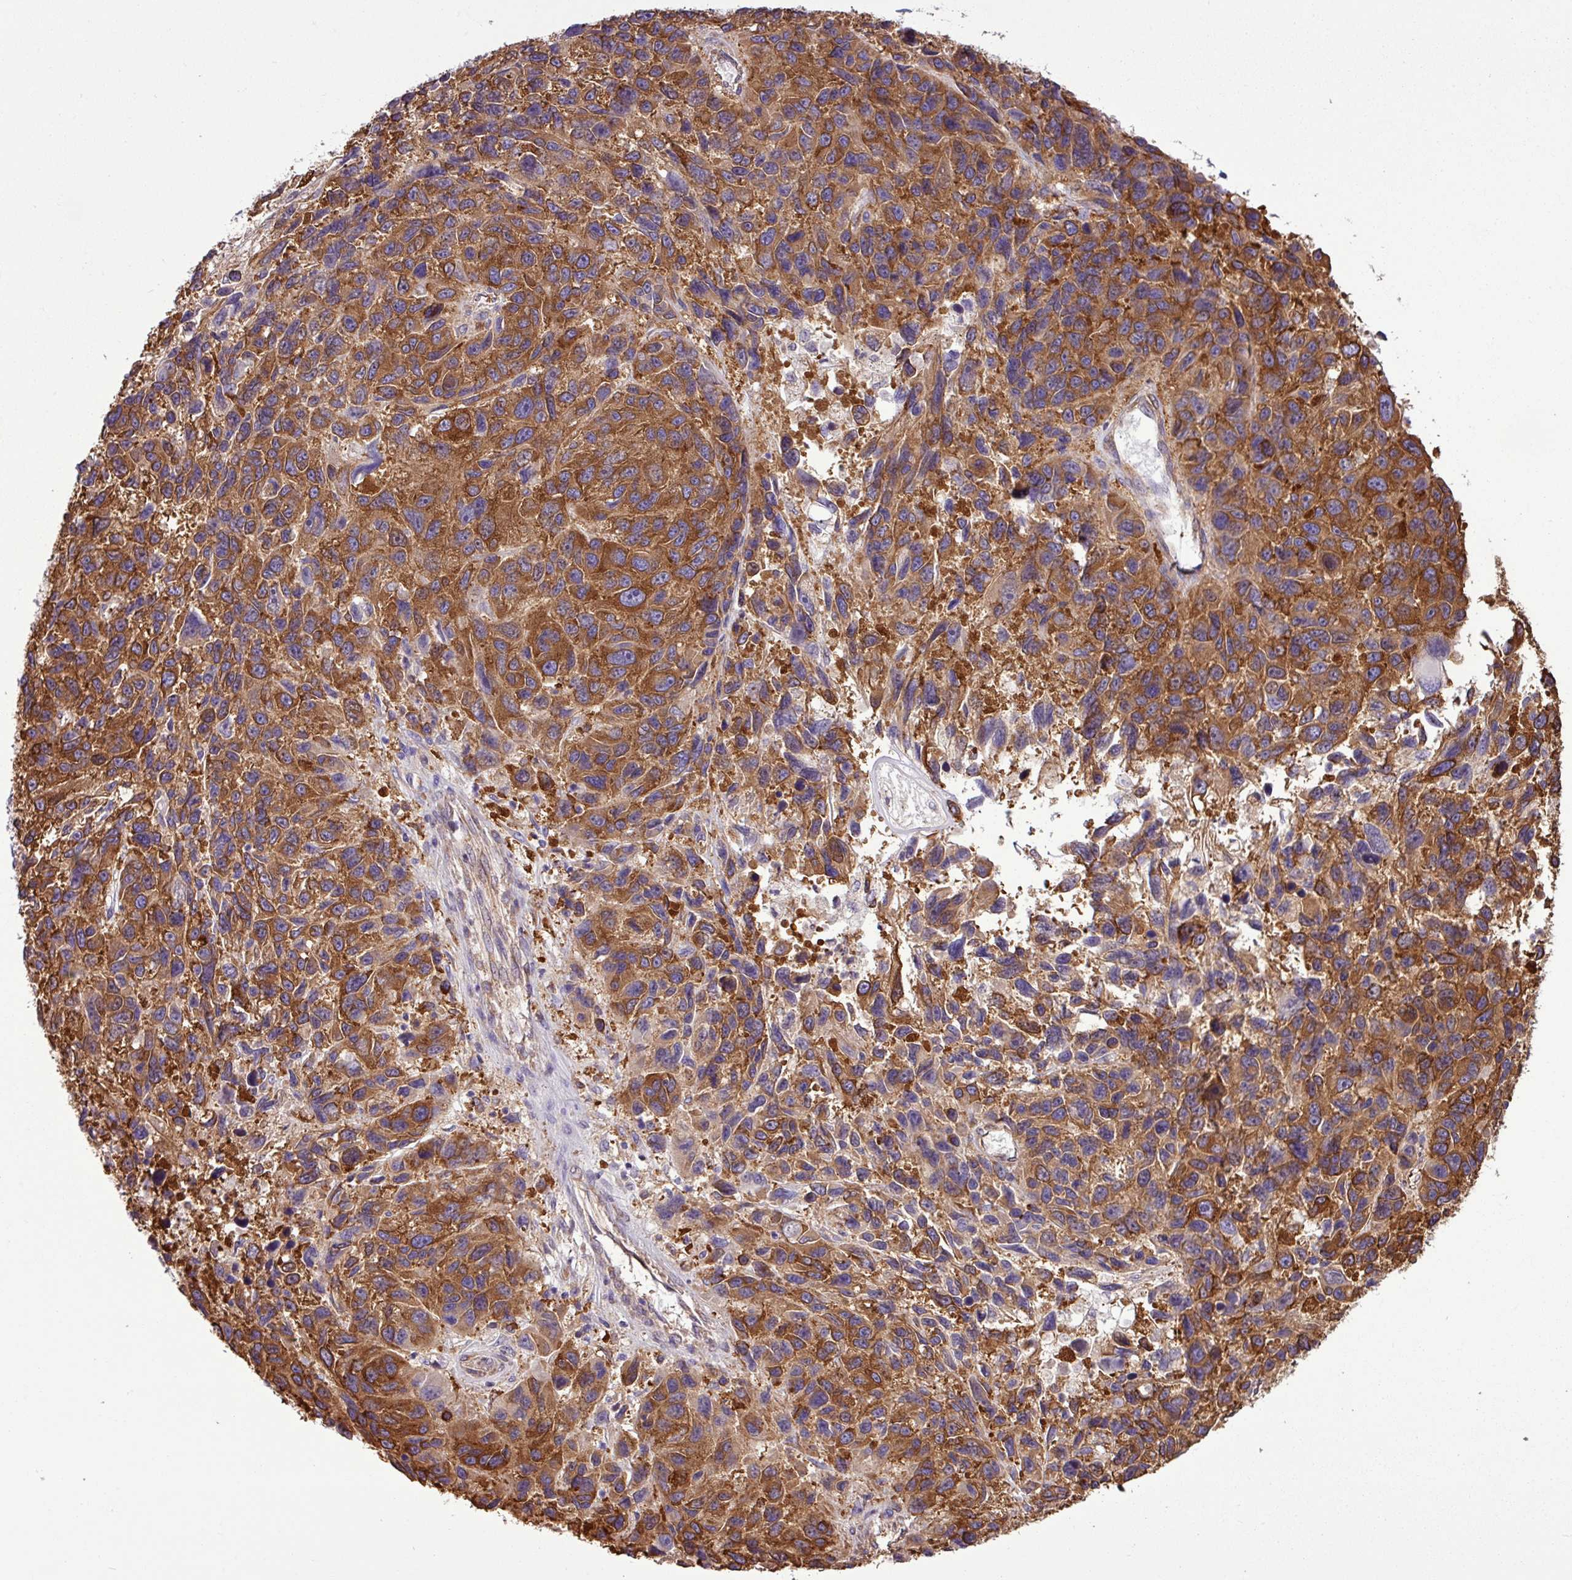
{"staining": {"intensity": "strong", "quantity": ">75%", "location": "cytoplasmic/membranous"}, "tissue": "melanoma", "cell_type": "Tumor cells", "image_type": "cancer", "snomed": [{"axis": "morphology", "description": "Malignant melanoma, NOS"}, {"axis": "topography", "description": "Skin"}], "caption": "Immunohistochemical staining of human malignant melanoma exhibits high levels of strong cytoplasmic/membranous positivity in about >75% of tumor cells.", "gene": "PACSIN2", "patient": {"sex": "male", "age": 53}}